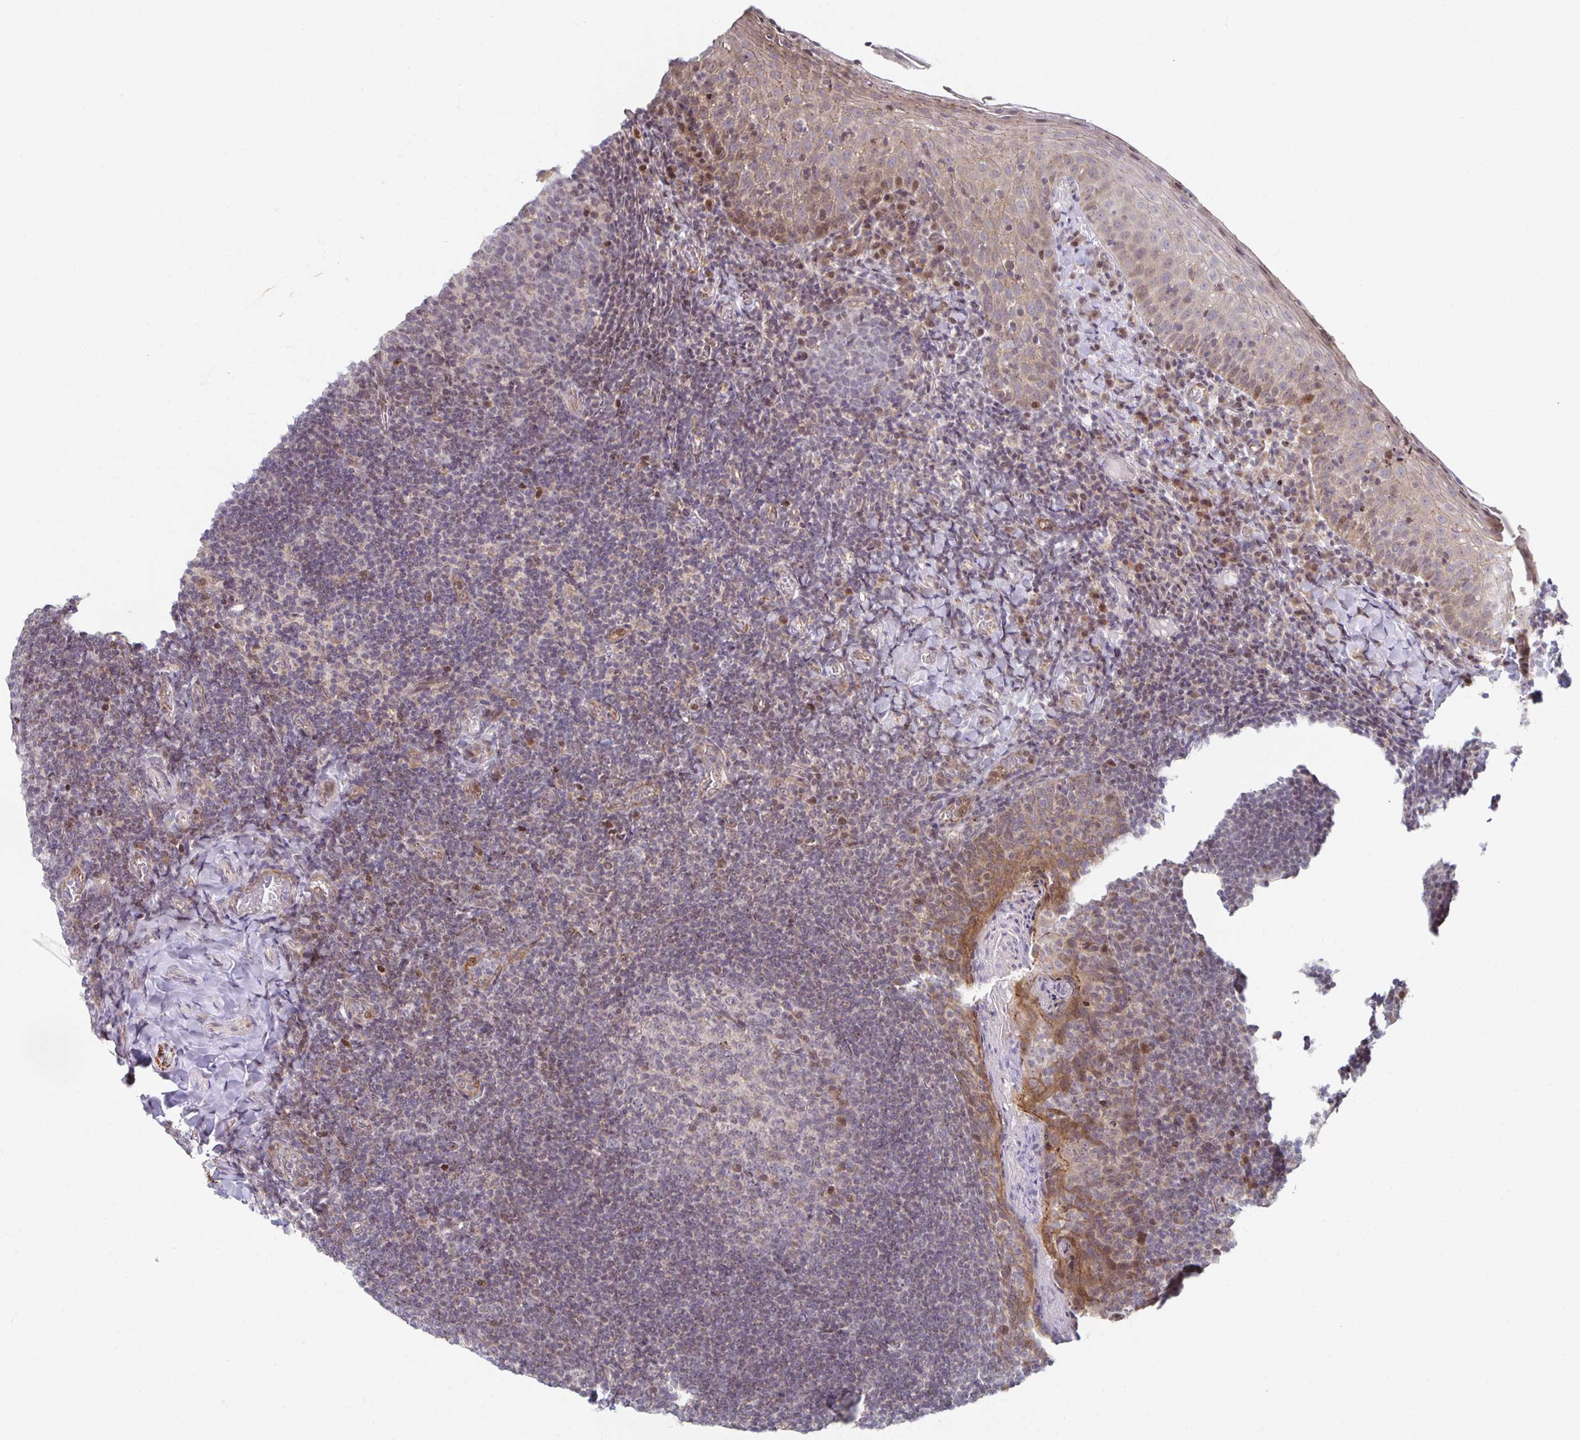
{"staining": {"intensity": "weak", "quantity": "<25%", "location": "nuclear"}, "tissue": "tonsil", "cell_type": "Germinal center cells", "image_type": "normal", "snomed": [{"axis": "morphology", "description": "Normal tissue, NOS"}, {"axis": "topography", "description": "Tonsil"}], "caption": "Micrograph shows no significant protein staining in germinal center cells of normal tonsil. (DAB (3,3'-diaminobenzidine) immunohistochemistry, high magnification).", "gene": "HCFC1R1", "patient": {"sex": "female", "age": 10}}